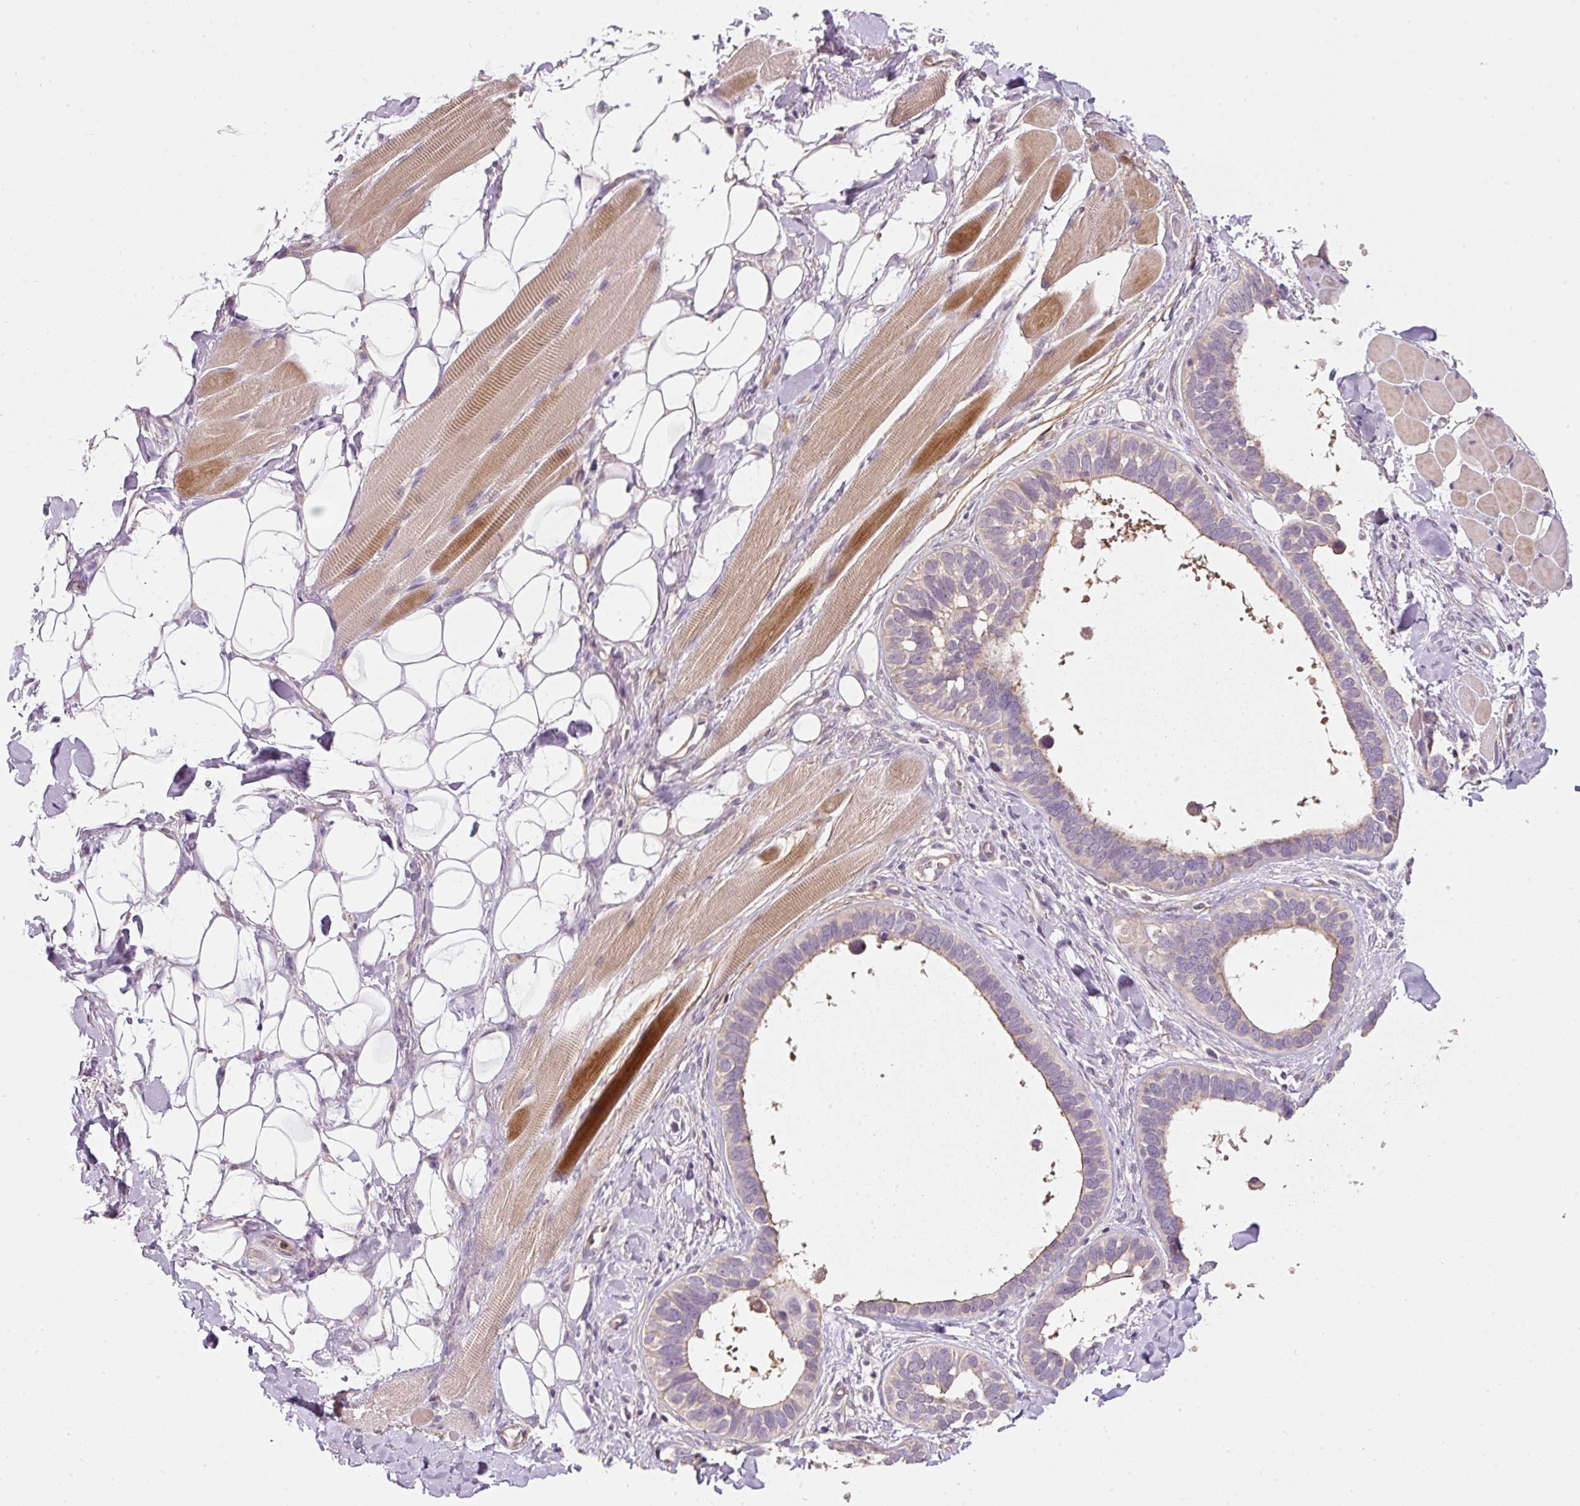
{"staining": {"intensity": "weak", "quantity": "<25%", "location": "cytoplasmic/membranous"}, "tissue": "skin cancer", "cell_type": "Tumor cells", "image_type": "cancer", "snomed": [{"axis": "morphology", "description": "Basal cell carcinoma"}, {"axis": "topography", "description": "Skin"}], "caption": "Skin cancer (basal cell carcinoma) was stained to show a protein in brown. There is no significant expression in tumor cells.", "gene": "TIRAP", "patient": {"sex": "male", "age": 62}}